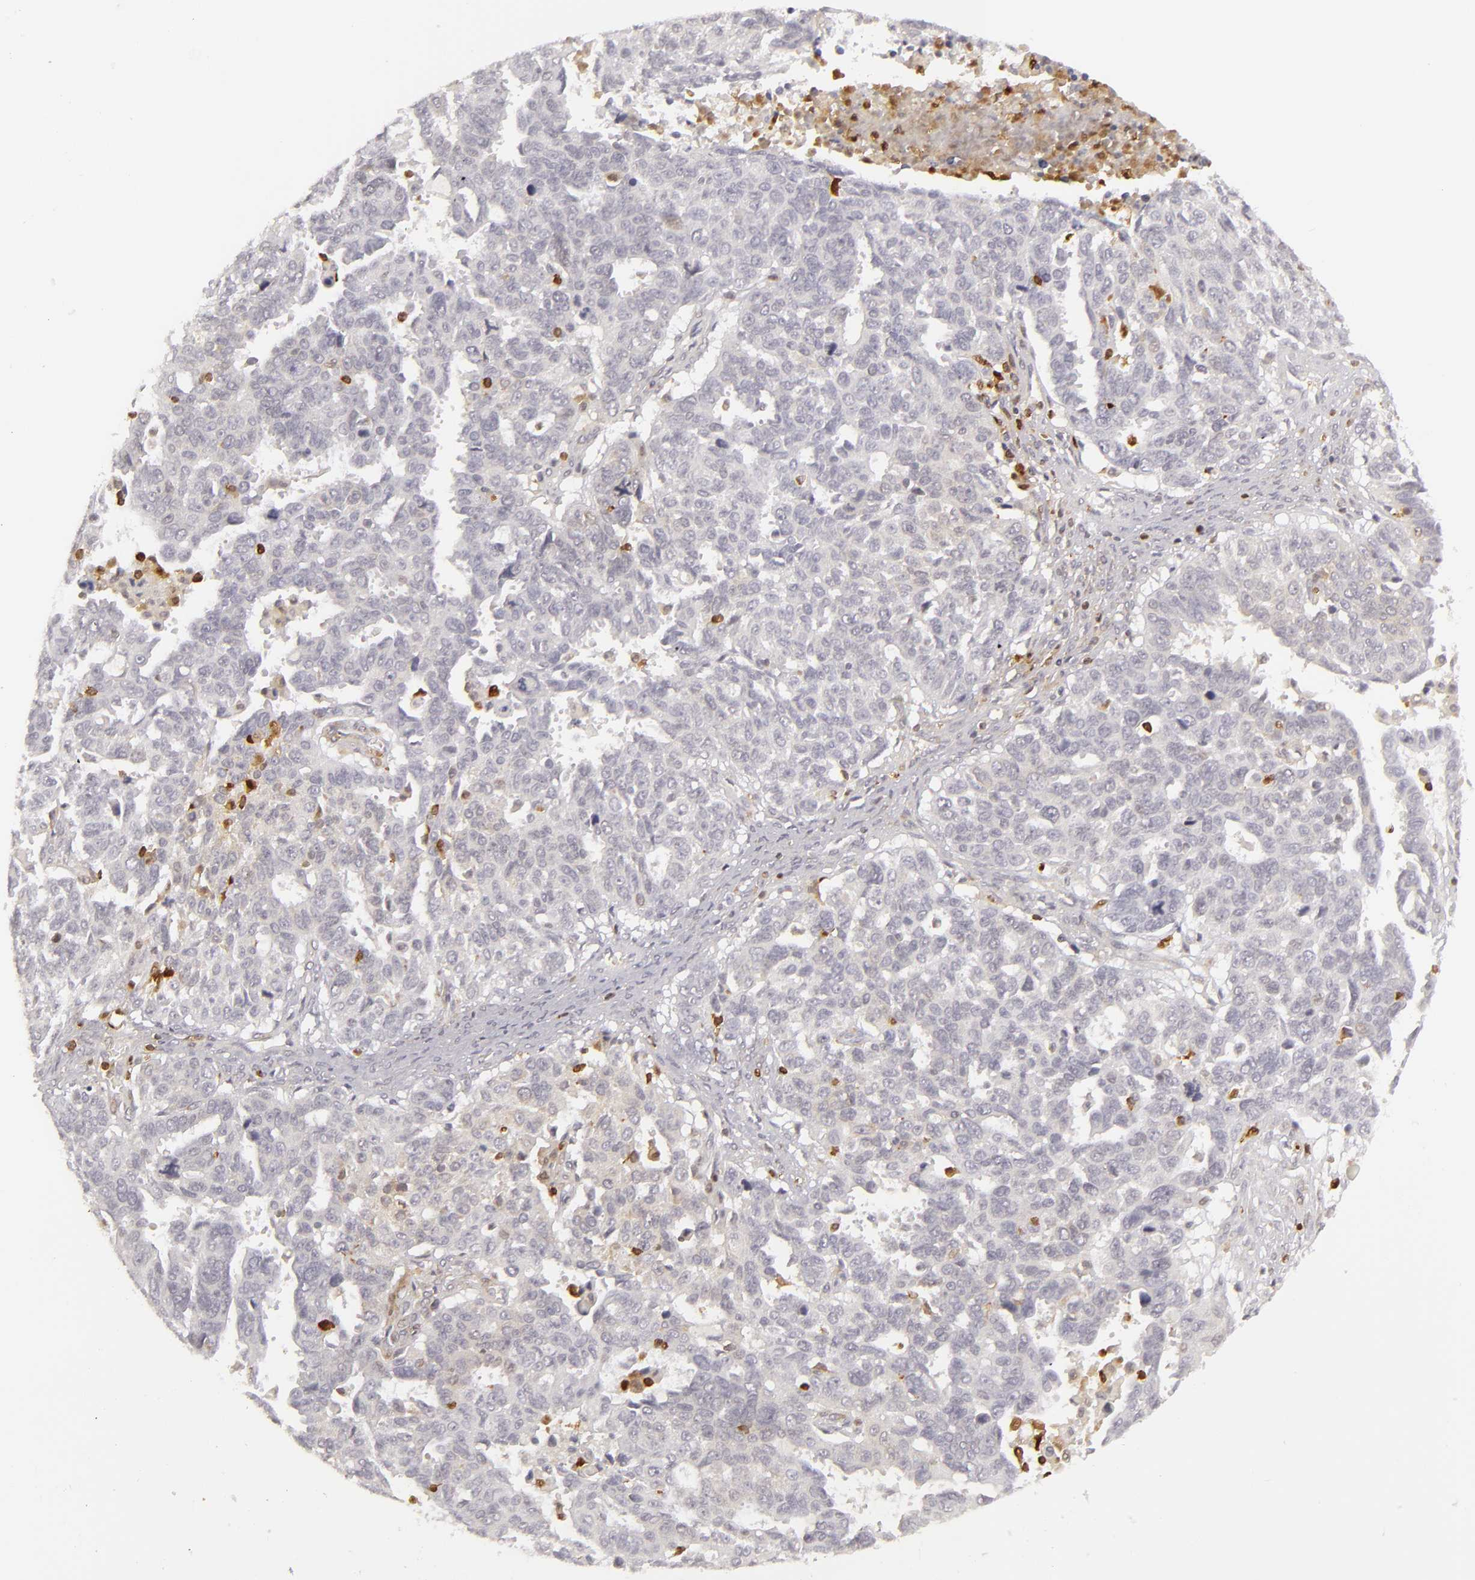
{"staining": {"intensity": "negative", "quantity": "none", "location": "none"}, "tissue": "ovarian cancer", "cell_type": "Tumor cells", "image_type": "cancer", "snomed": [{"axis": "morphology", "description": "Carcinoma, endometroid"}, {"axis": "morphology", "description": "Cystadenocarcinoma, serous, NOS"}, {"axis": "topography", "description": "Ovary"}], "caption": "The immunohistochemistry (IHC) histopathology image has no significant expression in tumor cells of ovarian endometroid carcinoma tissue.", "gene": "APOBEC3G", "patient": {"sex": "female", "age": 45}}